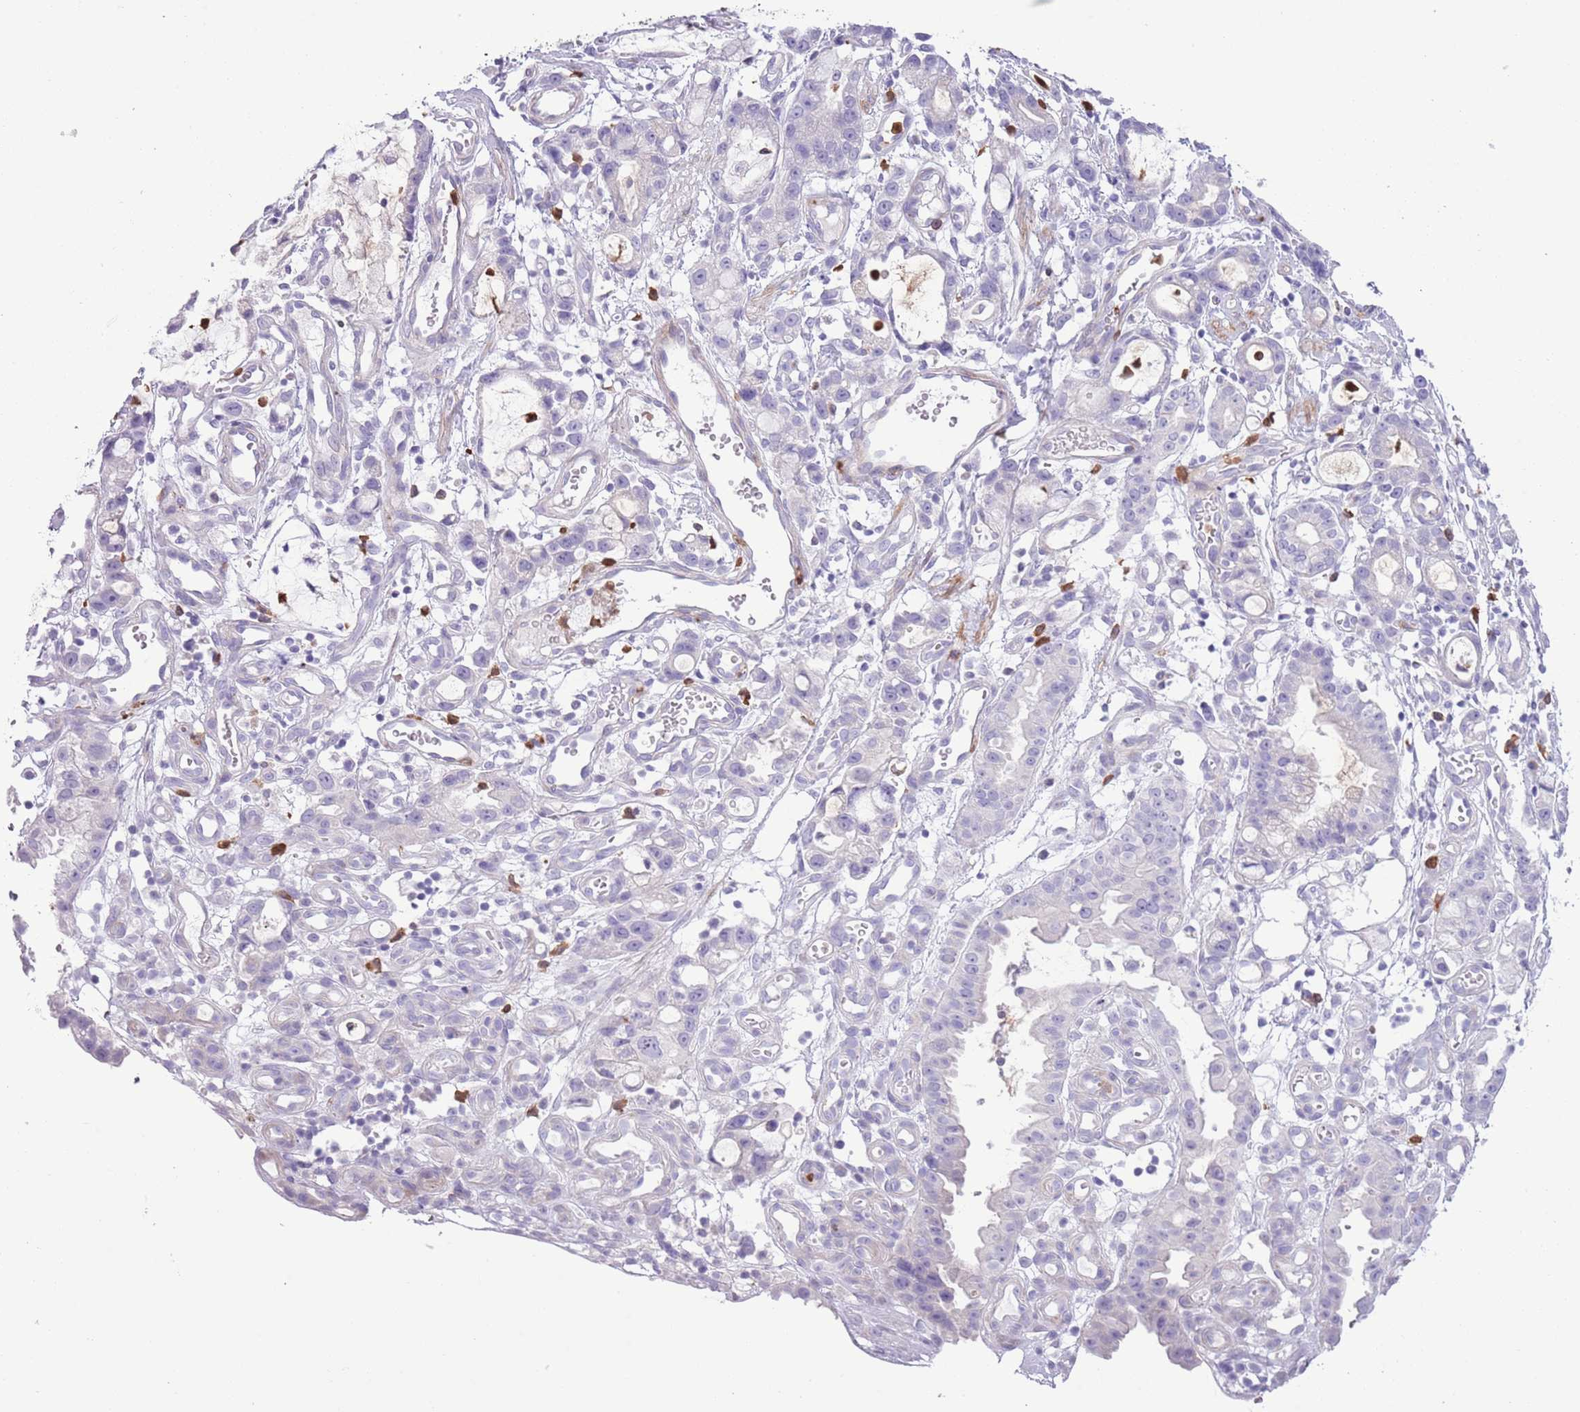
{"staining": {"intensity": "negative", "quantity": "none", "location": "none"}, "tissue": "stomach cancer", "cell_type": "Tumor cells", "image_type": "cancer", "snomed": [{"axis": "morphology", "description": "Adenocarcinoma, NOS"}, {"axis": "topography", "description": "Stomach"}], "caption": "Micrograph shows no significant protein positivity in tumor cells of stomach cancer (adenocarcinoma). (DAB (3,3'-diaminobenzidine) immunohistochemistry with hematoxylin counter stain).", "gene": "OR6M1", "patient": {"sex": "male", "age": 55}}